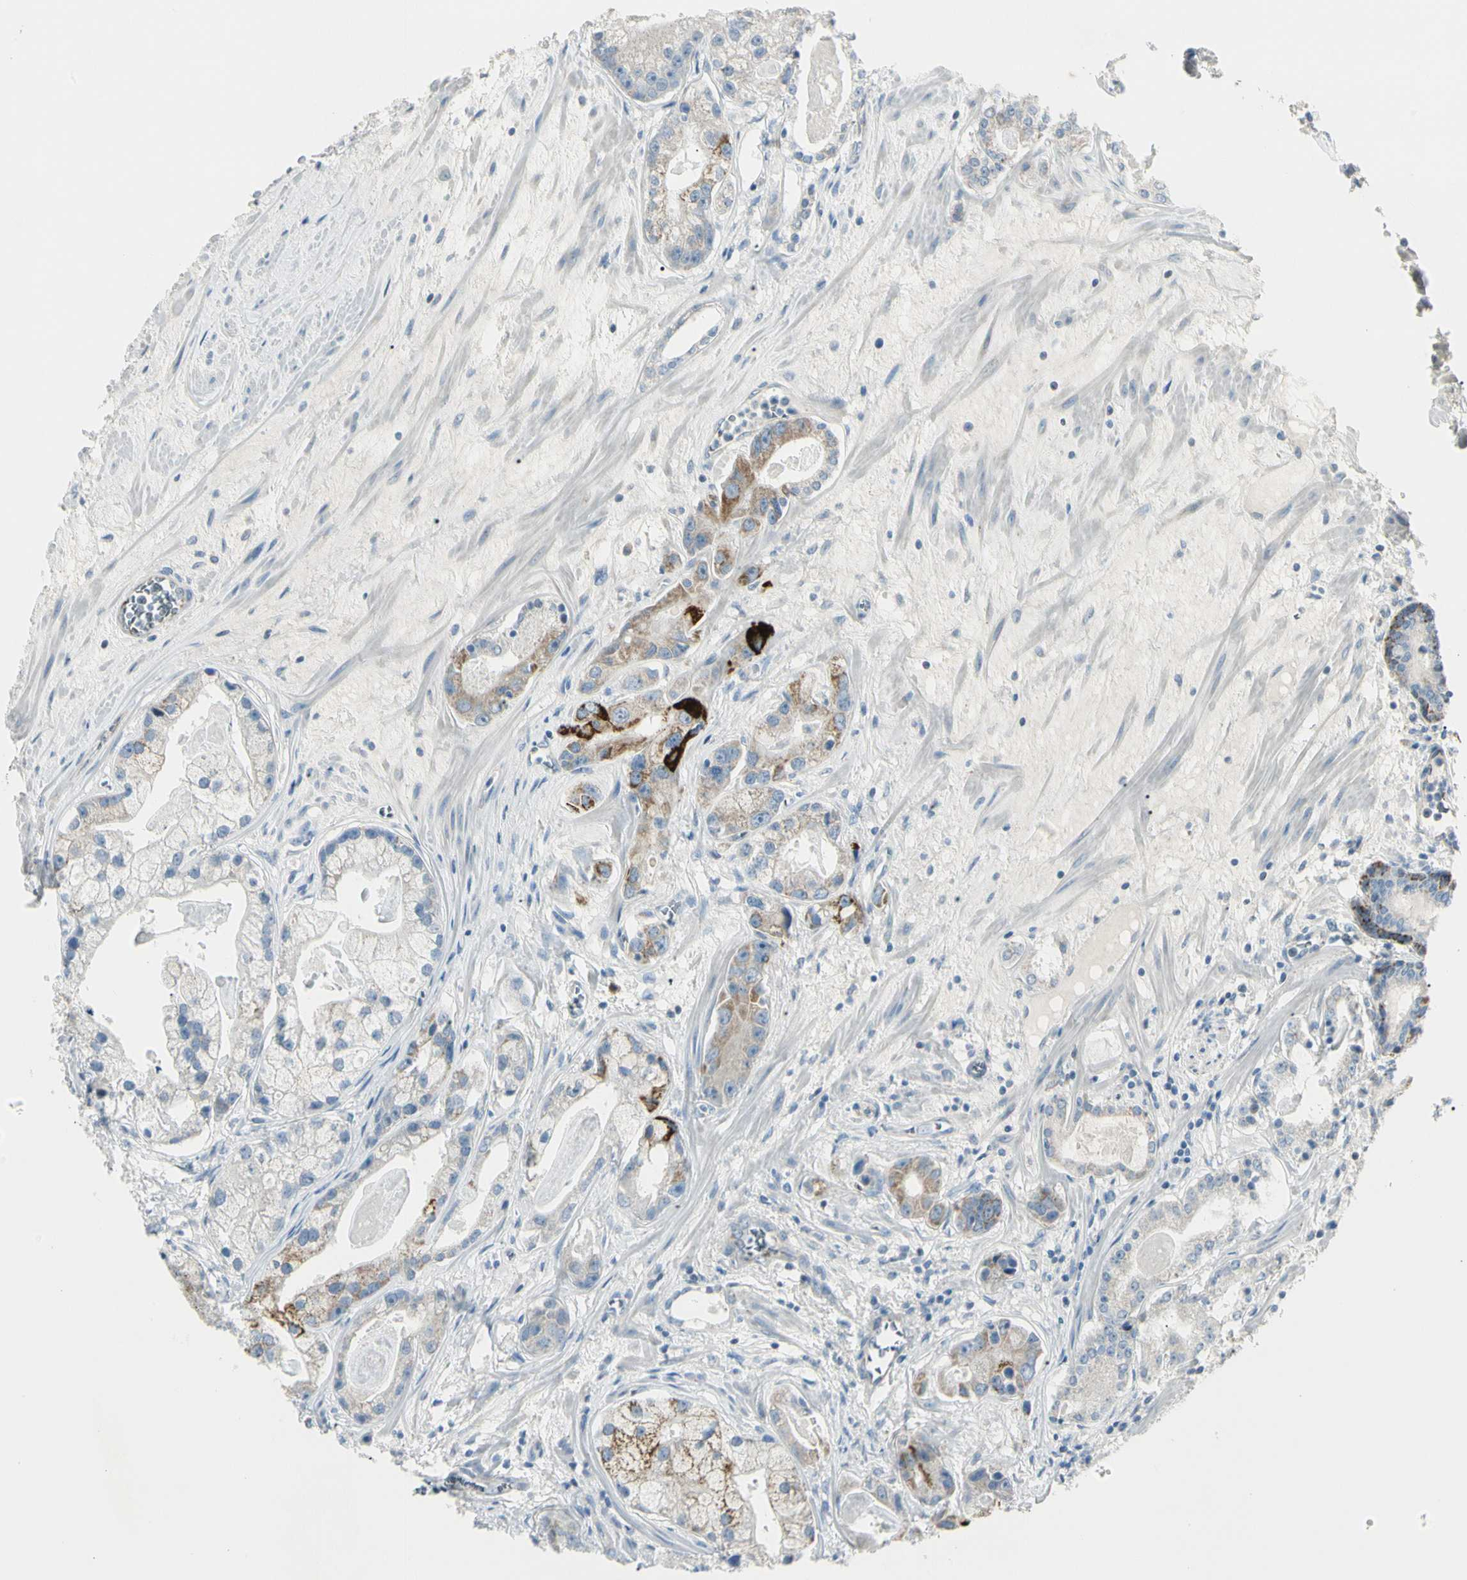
{"staining": {"intensity": "moderate", "quantity": "25%-75%", "location": "cytoplasmic/membranous"}, "tissue": "prostate cancer", "cell_type": "Tumor cells", "image_type": "cancer", "snomed": [{"axis": "morphology", "description": "Adenocarcinoma, Low grade"}, {"axis": "topography", "description": "Prostate"}], "caption": "A high-resolution photomicrograph shows immunohistochemistry (IHC) staining of adenocarcinoma (low-grade) (prostate), which reveals moderate cytoplasmic/membranous expression in about 25%-75% of tumor cells.", "gene": "SLC6A15", "patient": {"sex": "male", "age": 59}}